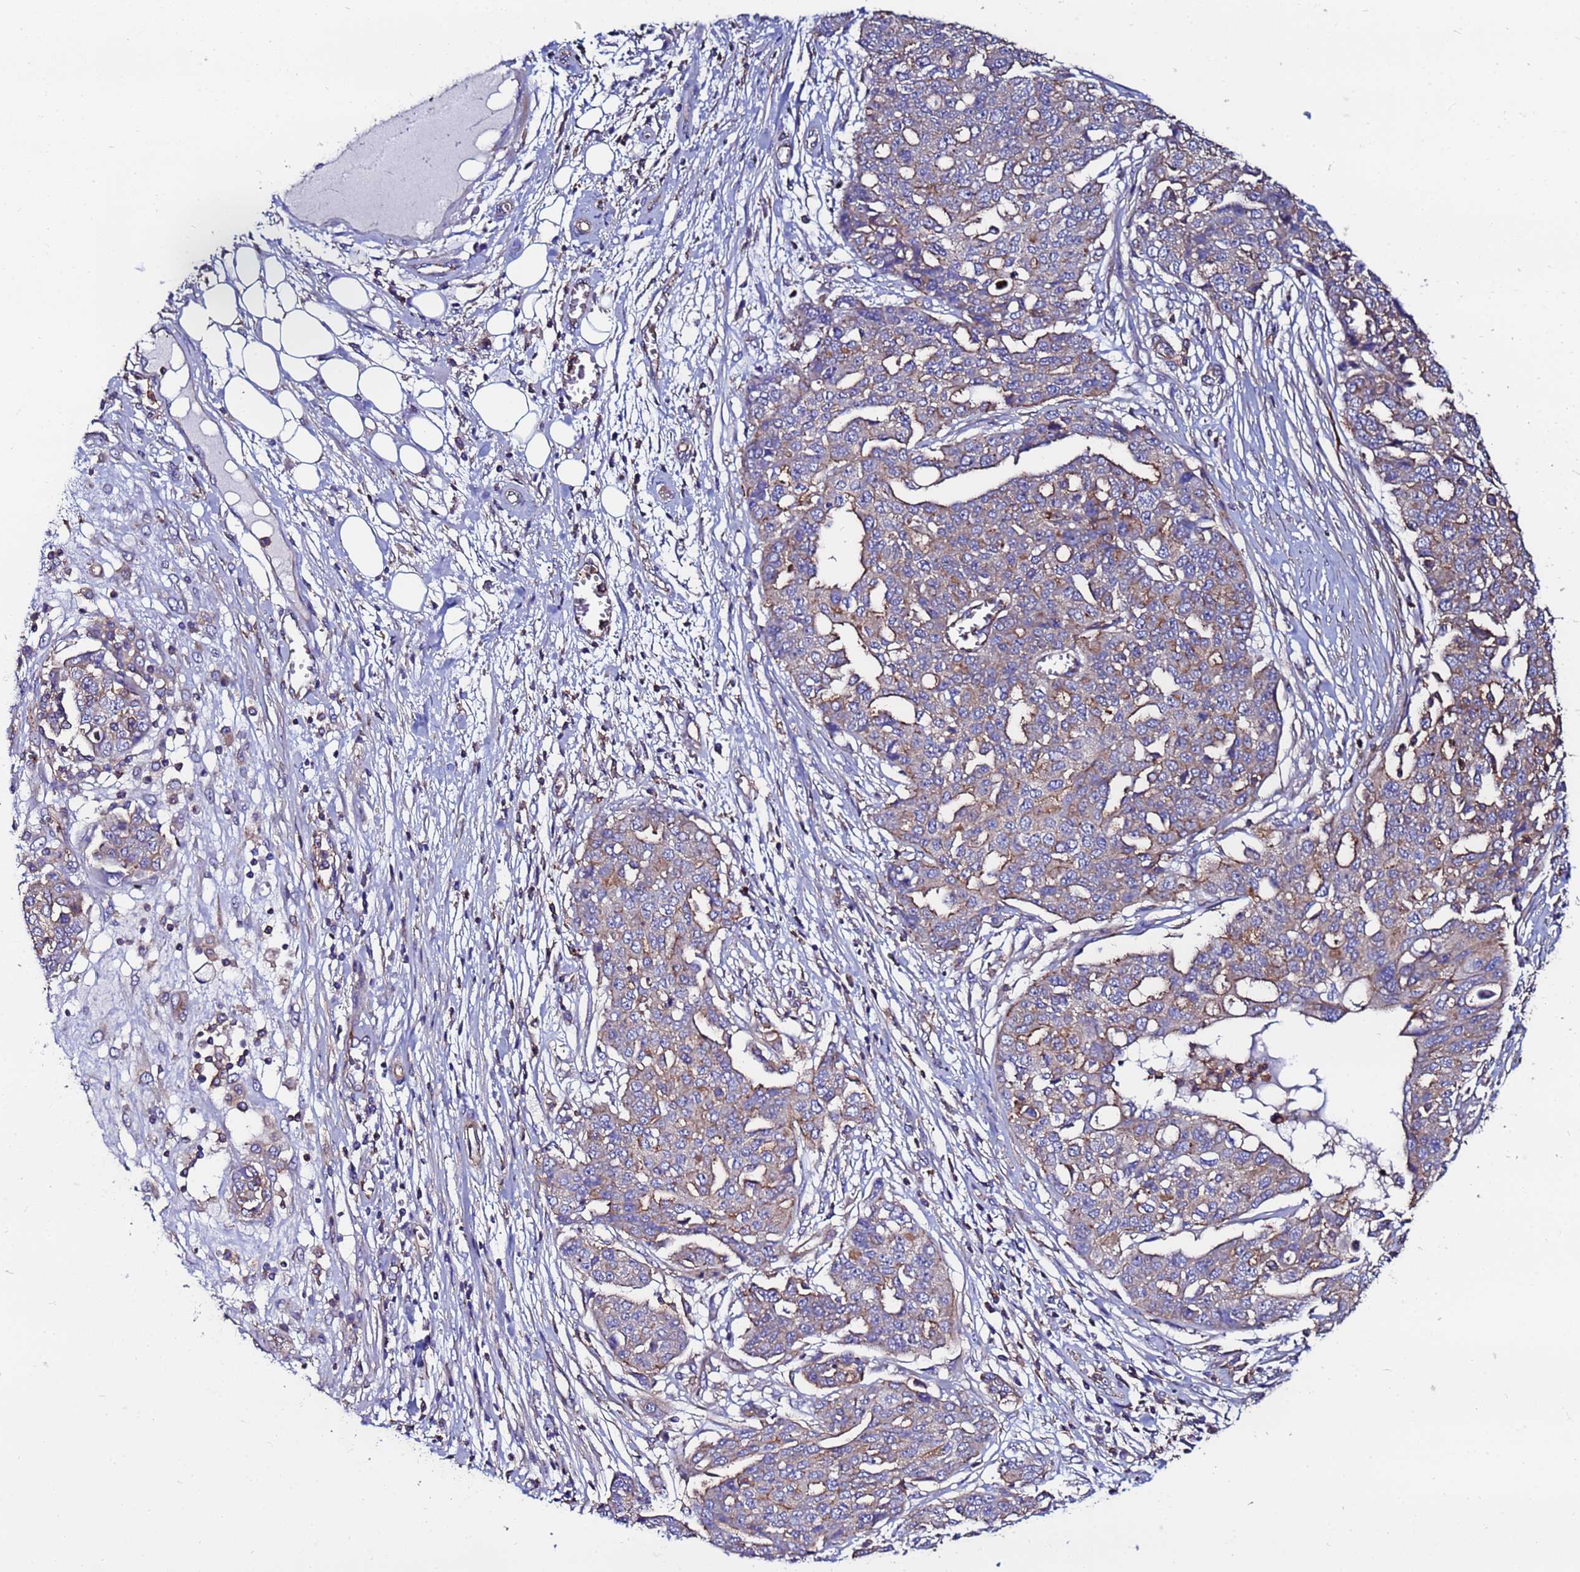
{"staining": {"intensity": "weak", "quantity": "25%-75%", "location": "cytoplasmic/membranous"}, "tissue": "ovarian cancer", "cell_type": "Tumor cells", "image_type": "cancer", "snomed": [{"axis": "morphology", "description": "Cystadenocarcinoma, serous, NOS"}, {"axis": "topography", "description": "Soft tissue"}, {"axis": "topography", "description": "Ovary"}], "caption": "Ovarian serous cystadenocarcinoma tissue reveals weak cytoplasmic/membranous positivity in about 25%-75% of tumor cells (Brightfield microscopy of DAB IHC at high magnification).", "gene": "POTEE", "patient": {"sex": "female", "age": 57}}